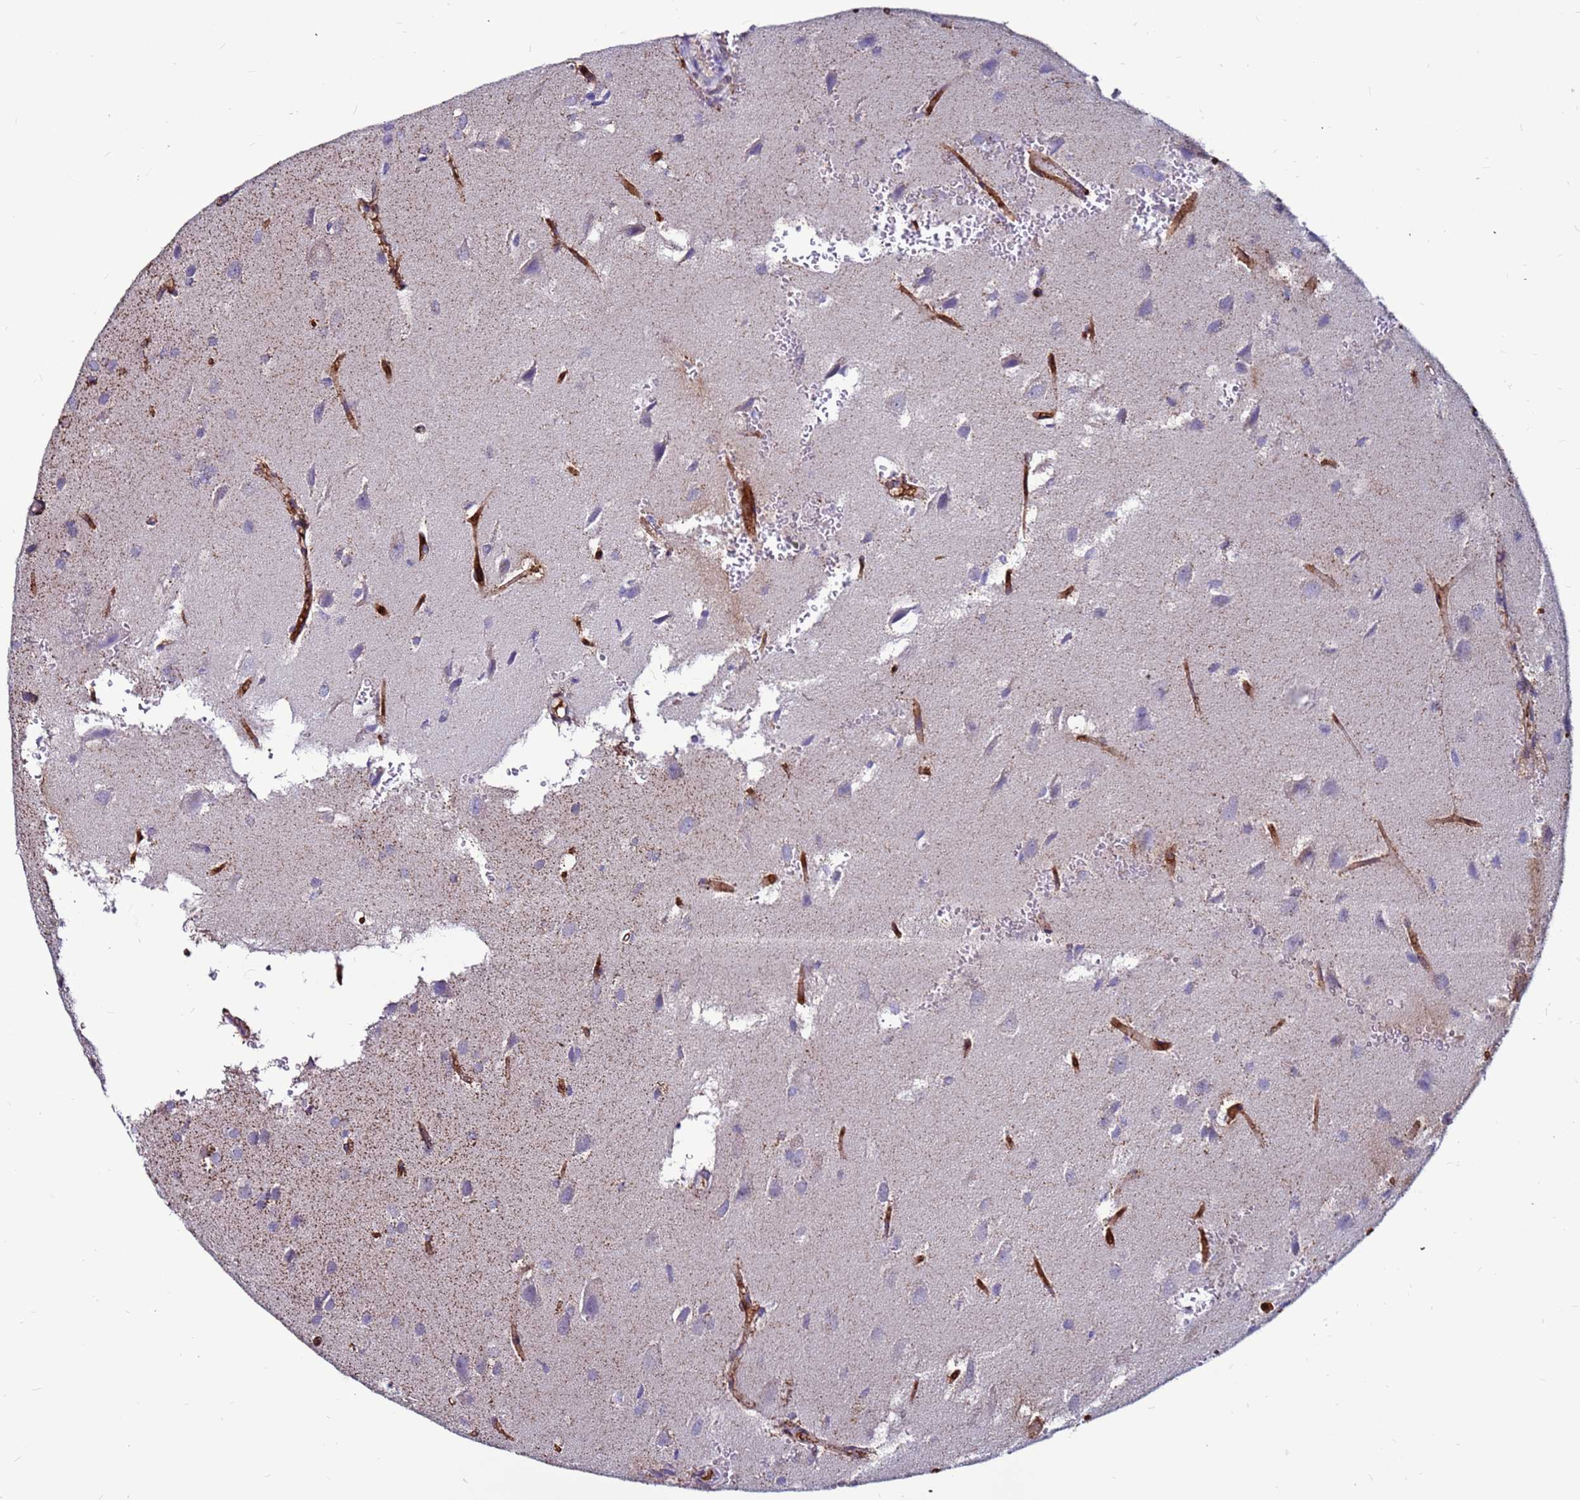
{"staining": {"intensity": "negative", "quantity": "none", "location": "none"}, "tissue": "glioma", "cell_type": "Tumor cells", "image_type": "cancer", "snomed": [{"axis": "morphology", "description": "Glioma, malignant, High grade"}, {"axis": "topography", "description": "Brain"}], "caption": "Photomicrograph shows no protein staining in tumor cells of malignant glioma (high-grade) tissue.", "gene": "CCDC71", "patient": {"sex": "female", "age": 50}}